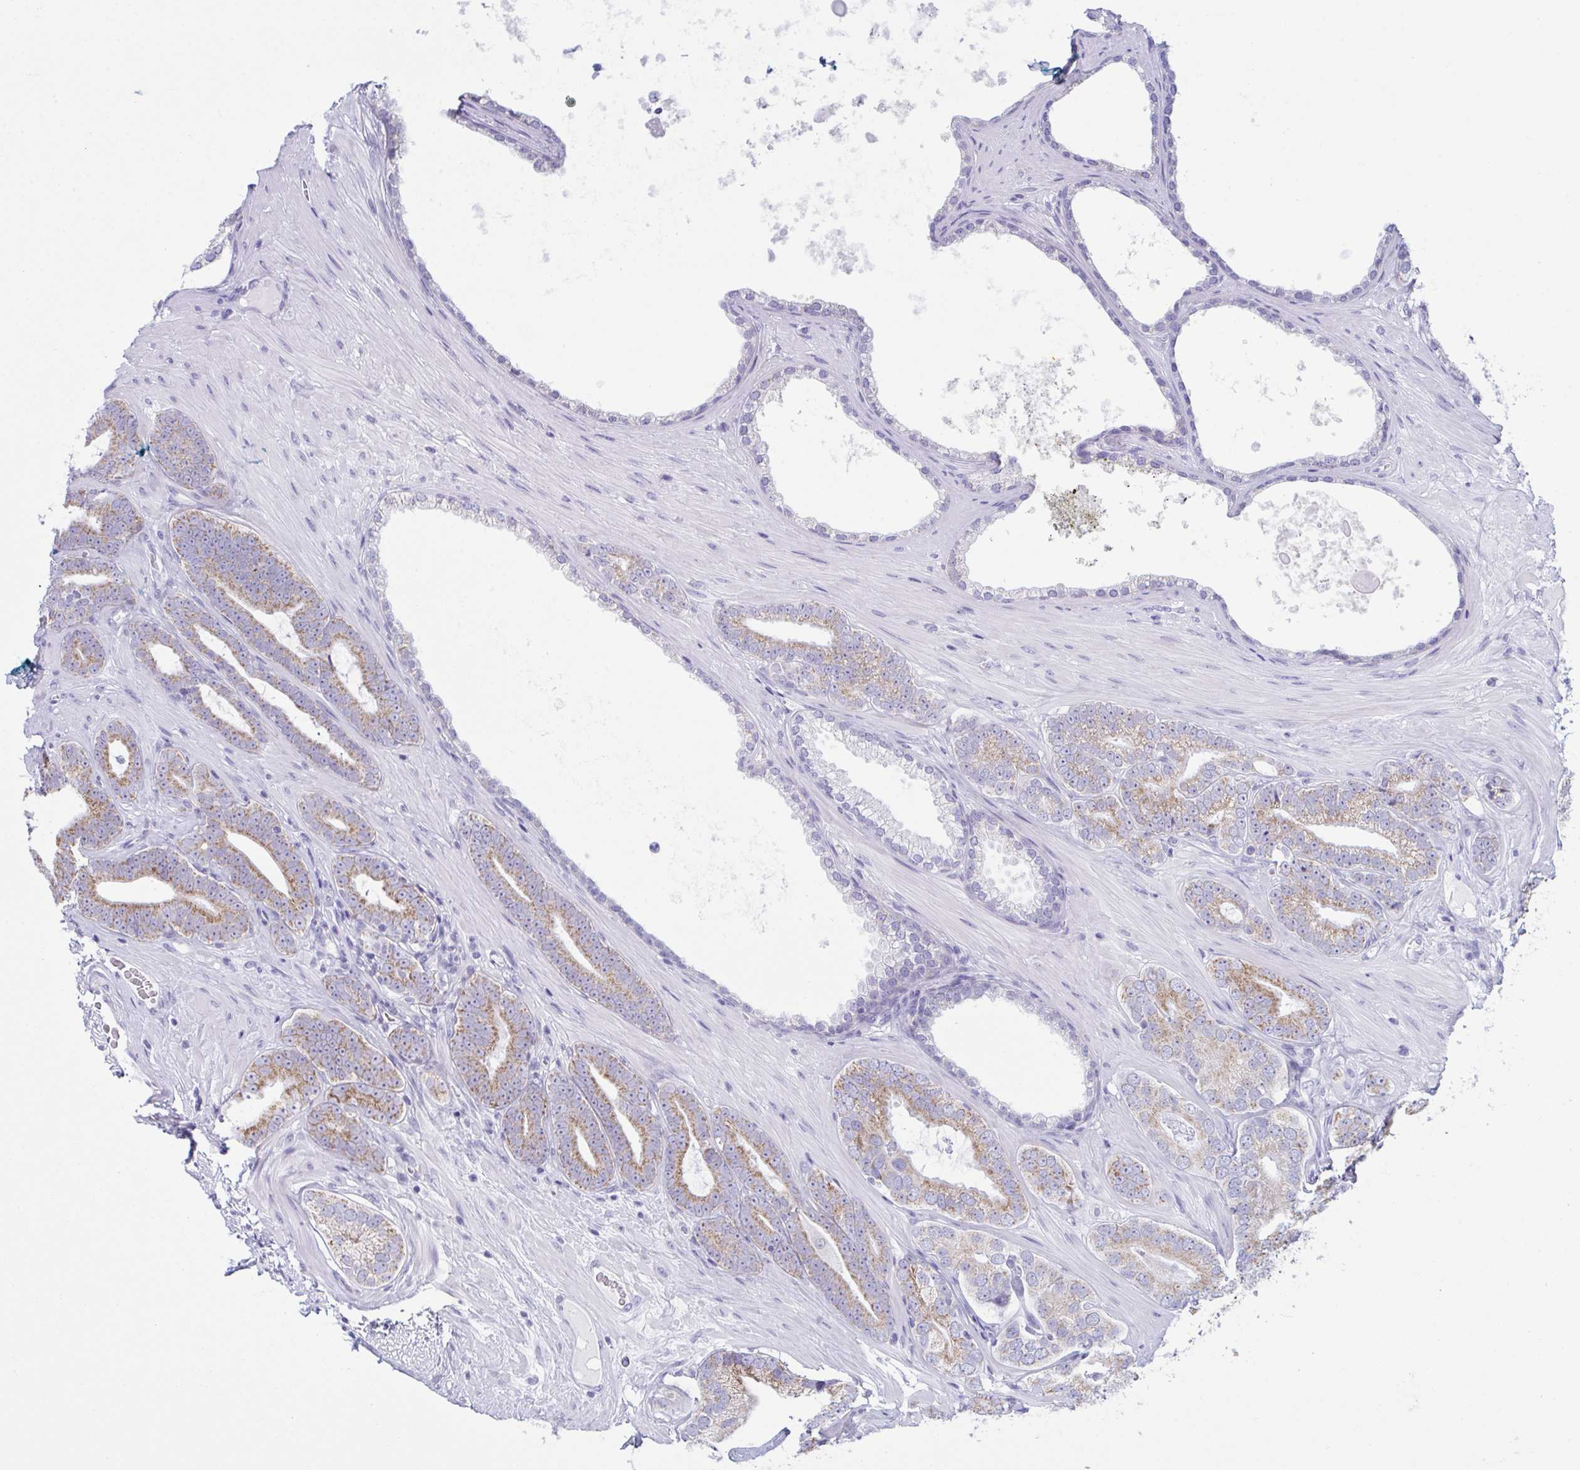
{"staining": {"intensity": "moderate", "quantity": ">75%", "location": "cytoplasmic/membranous"}, "tissue": "prostate cancer", "cell_type": "Tumor cells", "image_type": "cancer", "snomed": [{"axis": "morphology", "description": "Adenocarcinoma, Low grade"}, {"axis": "topography", "description": "Prostate"}], "caption": "Protein staining shows moderate cytoplasmic/membranous positivity in about >75% of tumor cells in prostate cancer.", "gene": "BBS1", "patient": {"sex": "male", "age": 61}}